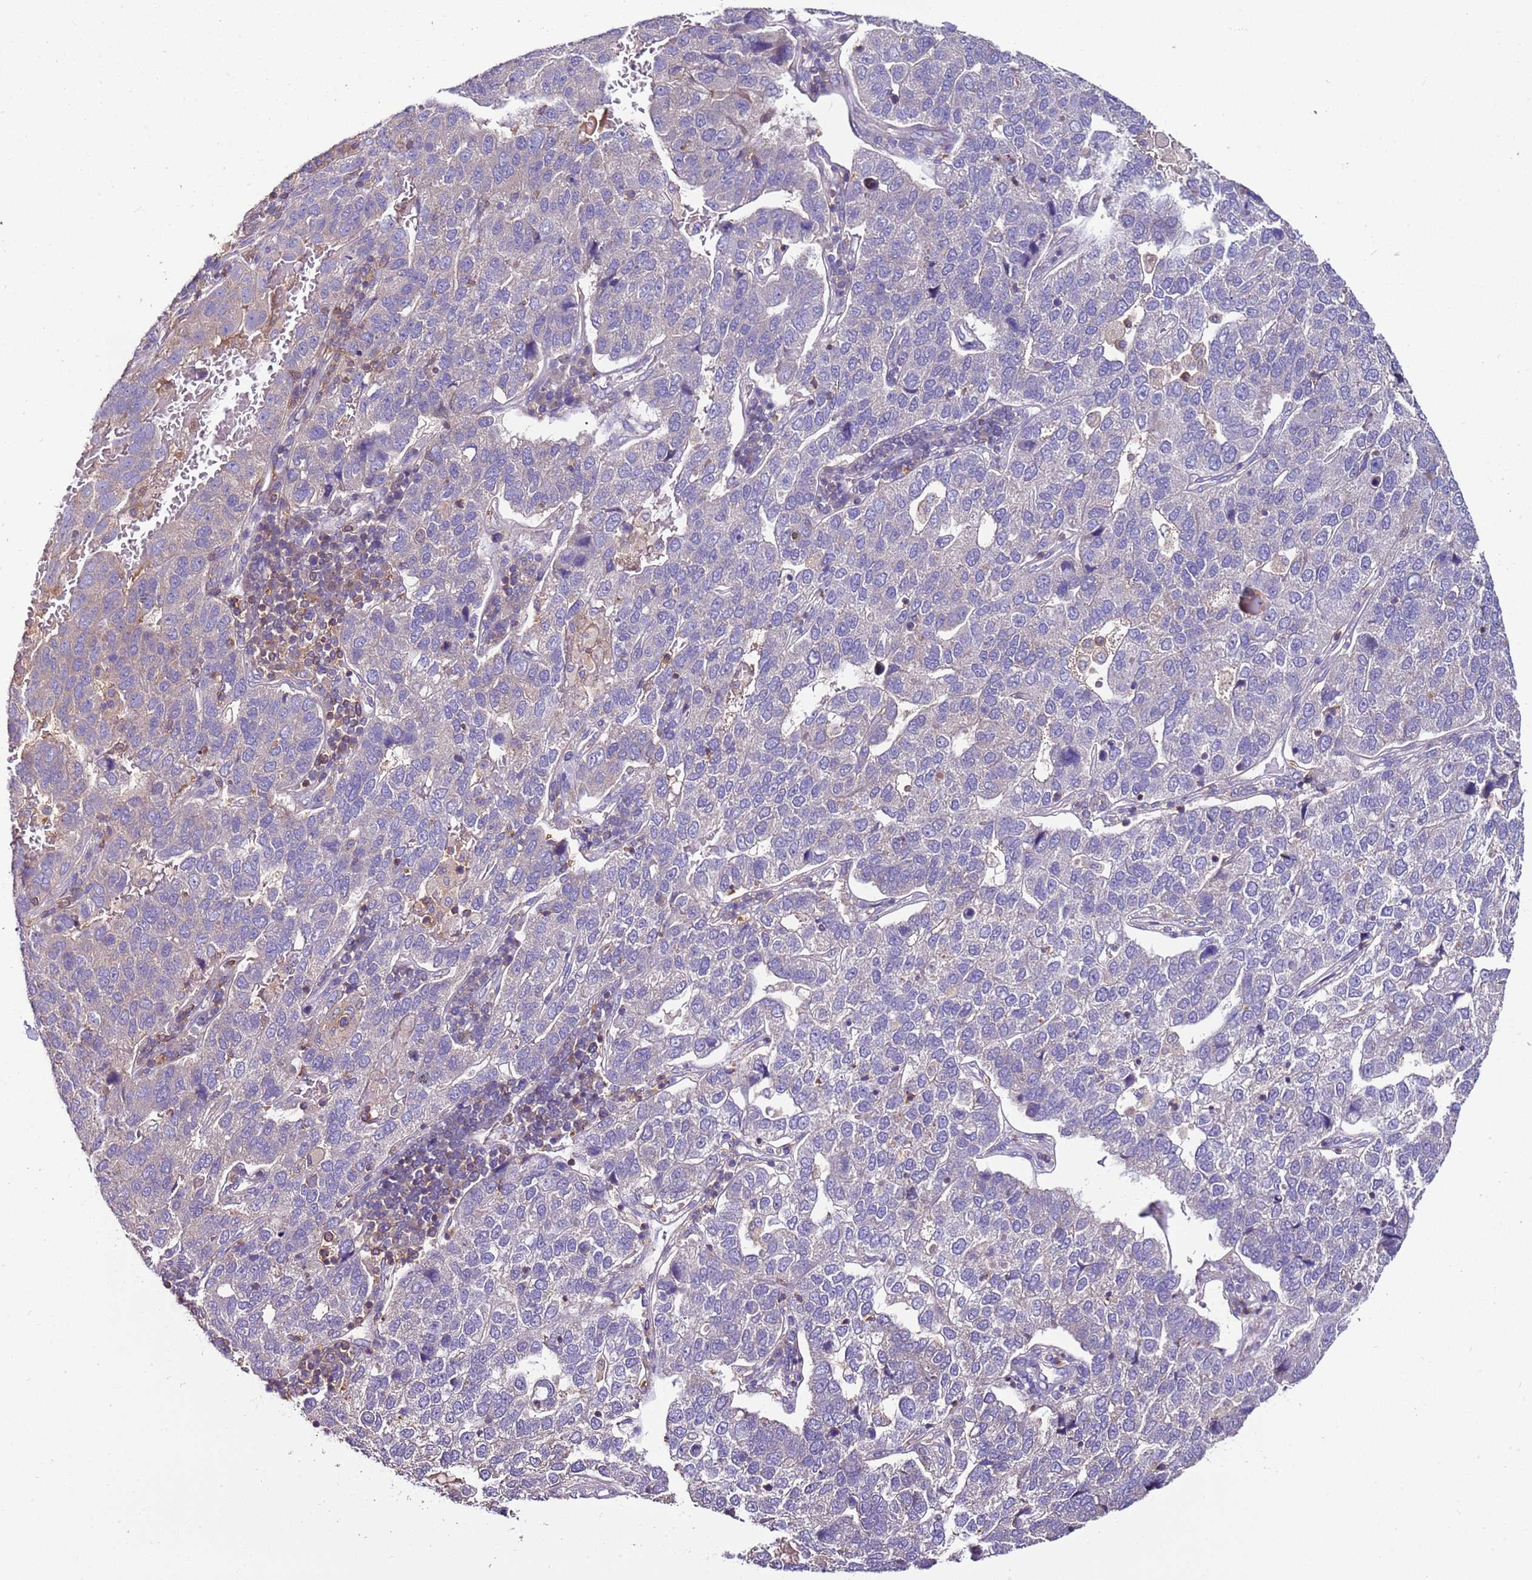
{"staining": {"intensity": "negative", "quantity": "none", "location": "none"}, "tissue": "pancreatic cancer", "cell_type": "Tumor cells", "image_type": "cancer", "snomed": [{"axis": "morphology", "description": "Adenocarcinoma, NOS"}, {"axis": "topography", "description": "Pancreas"}], "caption": "Protein analysis of pancreatic cancer demonstrates no significant expression in tumor cells. Brightfield microscopy of immunohistochemistry stained with DAB (brown) and hematoxylin (blue), captured at high magnification.", "gene": "IGIP", "patient": {"sex": "female", "age": 61}}